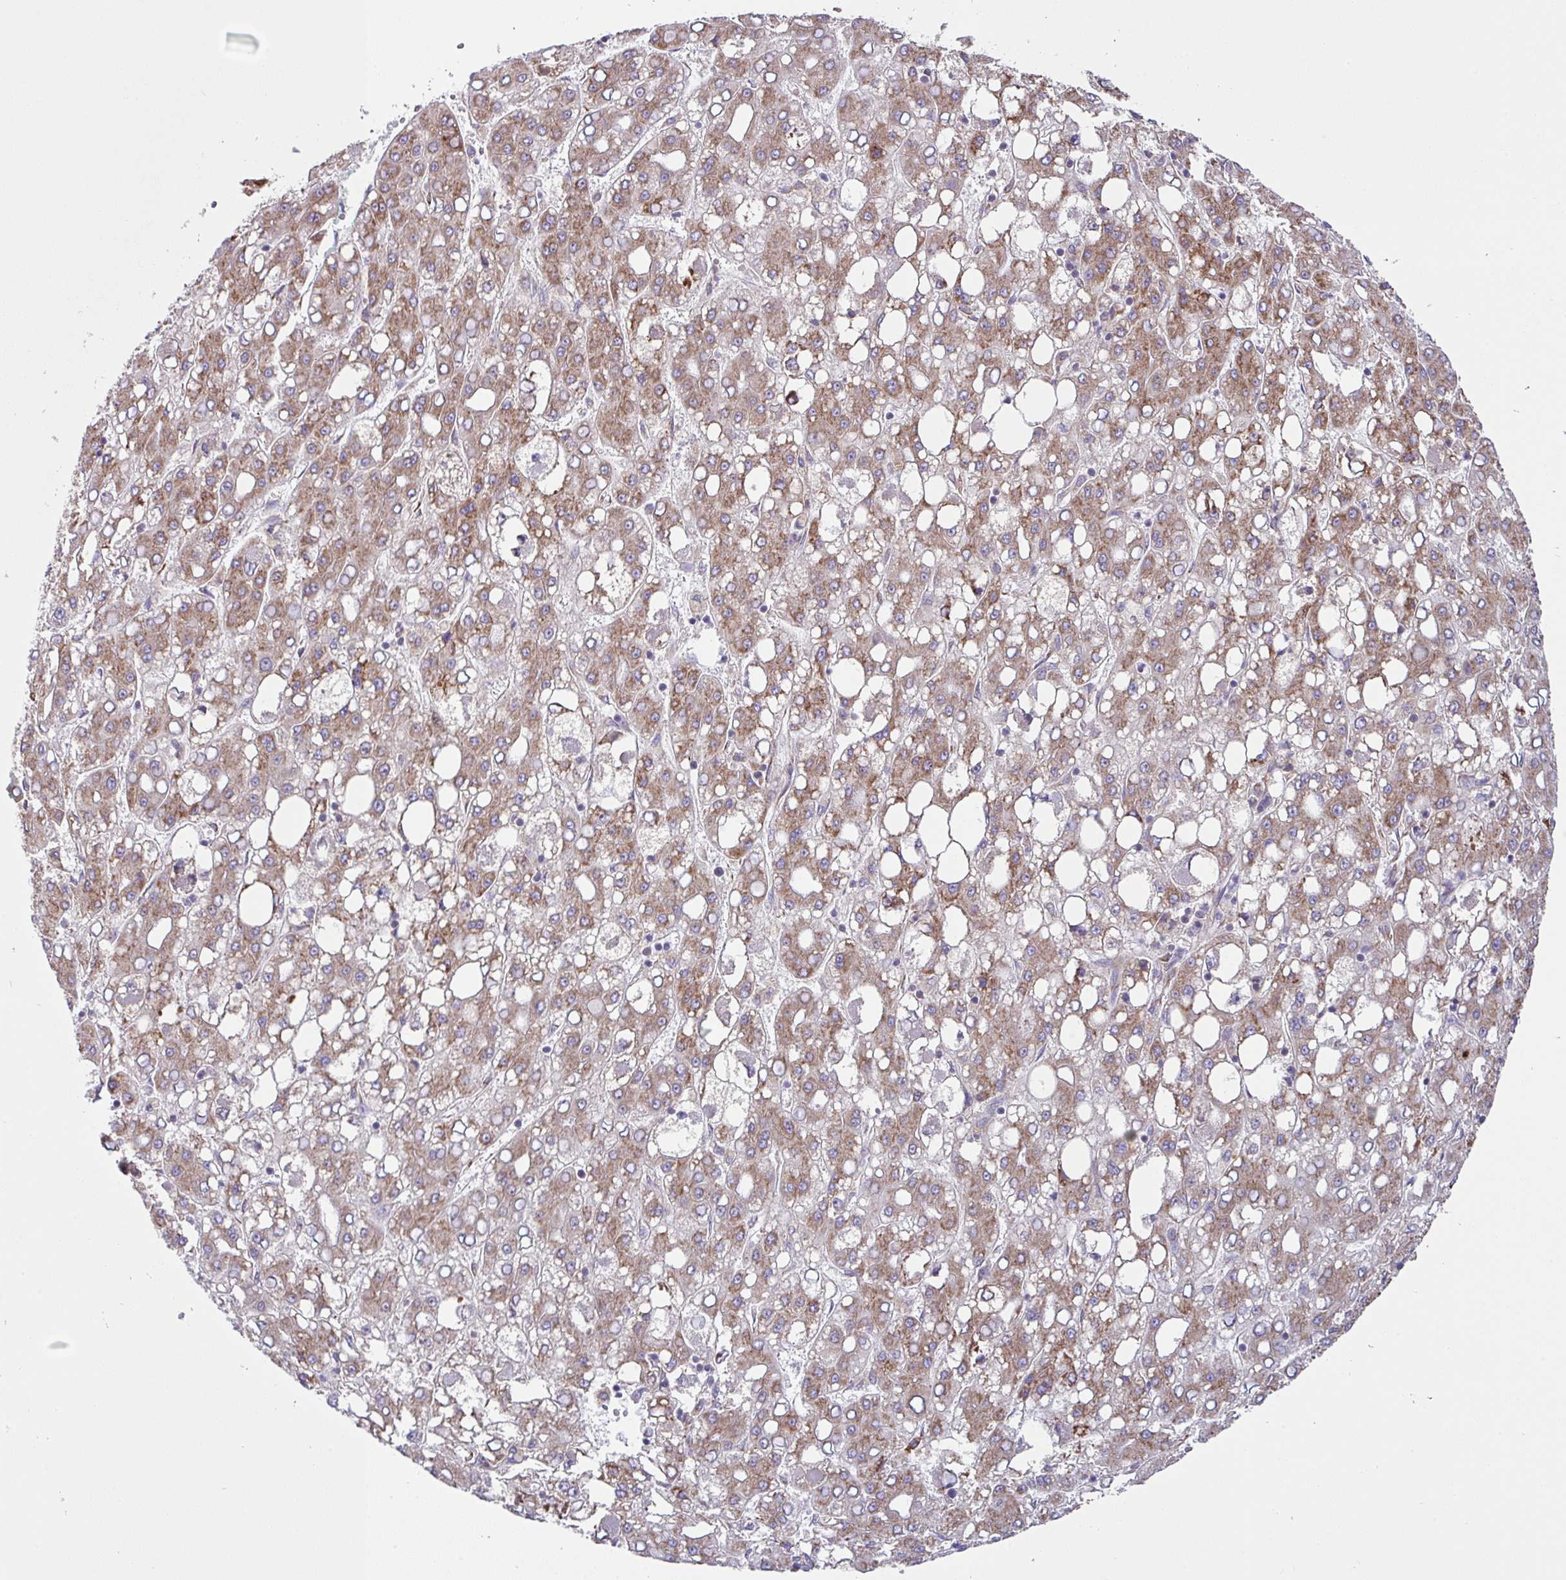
{"staining": {"intensity": "moderate", "quantity": ">75%", "location": "cytoplasmic/membranous"}, "tissue": "liver cancer", "cell_type": "Tumor cells", "image_type": "cancer", "snomed": [{"axis": "morphology", "description": "Carcinoma, Hepatocellular, NOS"}, {"axis": "topography", "description": "Liver"}], "caption": "Immunohistochemistry (IHC) histopathology image of human hepatocellular carcinoma (liver) stained for a protein (brown), which reveals medium levels of moderate cytoplasmic/membranous staining in about >75% of tumor cells.", "gene": "SLC39A7", "patient": {"sex": "male", "age": 65}}